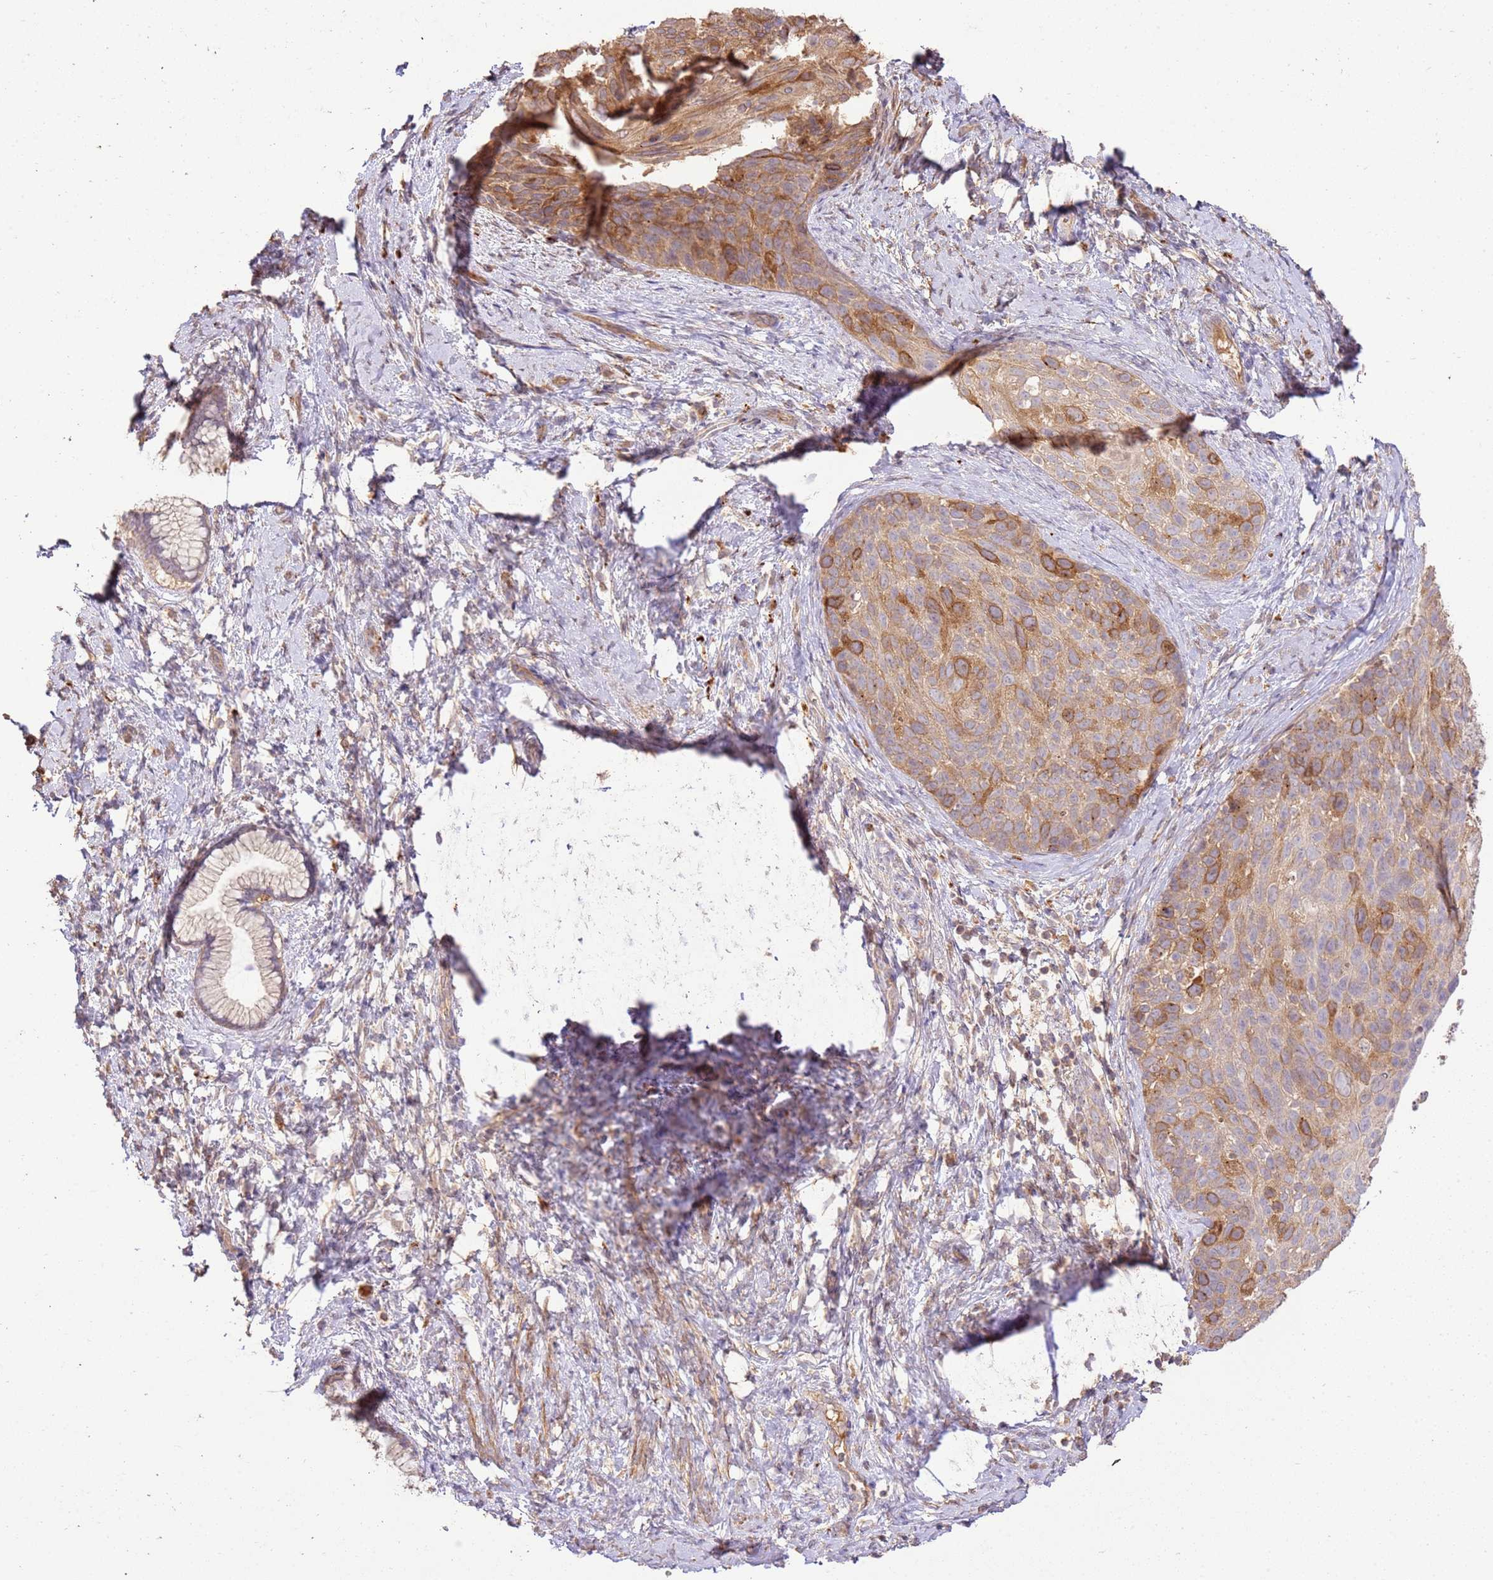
{"staining": {"intensity": "moderate", "quantity": "25%-75%", "location": "cytoplasmic/membranous"}, "tissue": "cervical cancer", "cell_type": "Tumor cells", "image_type": "cancer", "snomed": [{"axis": "morphology", "description": "Squamous cell carcinoma, NOS"}, {"axis": "topography", "description": "Cervix"}], "caption": "This micrograph displays immunohistochemistry staining of cervical cancer (squamous cell carcinoma), with medium moderate cytoplasmic/membranous positivity in about 25%-75% of tumor cells.", "gene": "CEP55", "patient": {"sex": "female", "age": 80}}